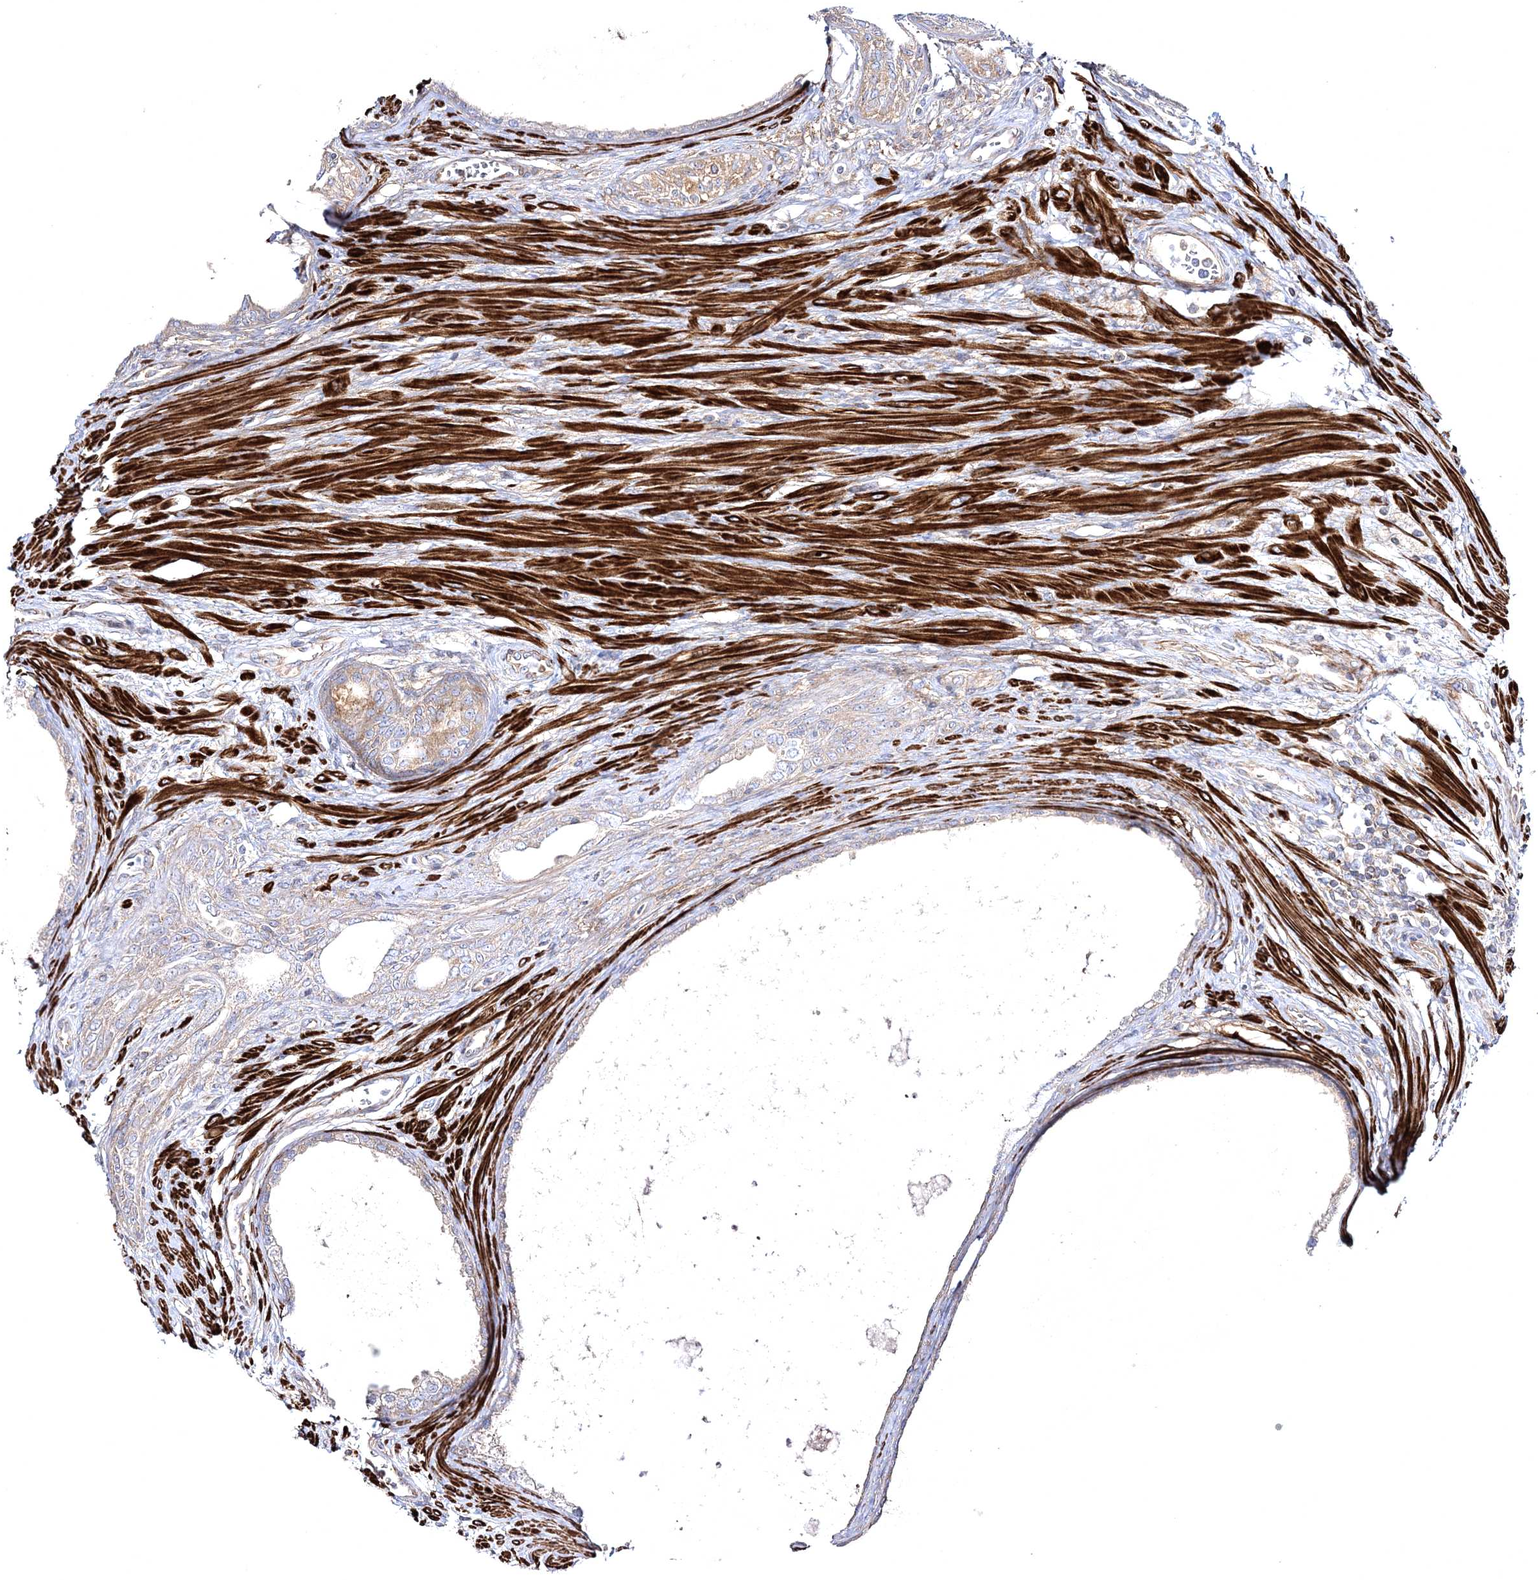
{"staining": {"intensity": "weak", "quantity": "<25%", "location": "cytoplasmic/membranous"}, "tissue": "prostate cancer", "cell_type": "Tumor cells", "image_type": "cancer", "snomed": [{"axis": "morphology", "description": "Normal tissue, NOS"}, {"axis": "morphology", "description": "Adenocarcinoma, Low grade"}, {"axis": "topography", "description": "Prostate"}, {"axis": "topography", "description": "Peripheral nerve tissue"}], "caption": "Protein analysis of prostate adenocarcinoma (low-grade) reveals no significant staining in tumor cells. (DAB (3,3'-diaminobenzidine) immunohistochemistry (IHC), high magnification).", "gene": "ZSWIM6", "patient": {"sex": "male", "age": 71}}